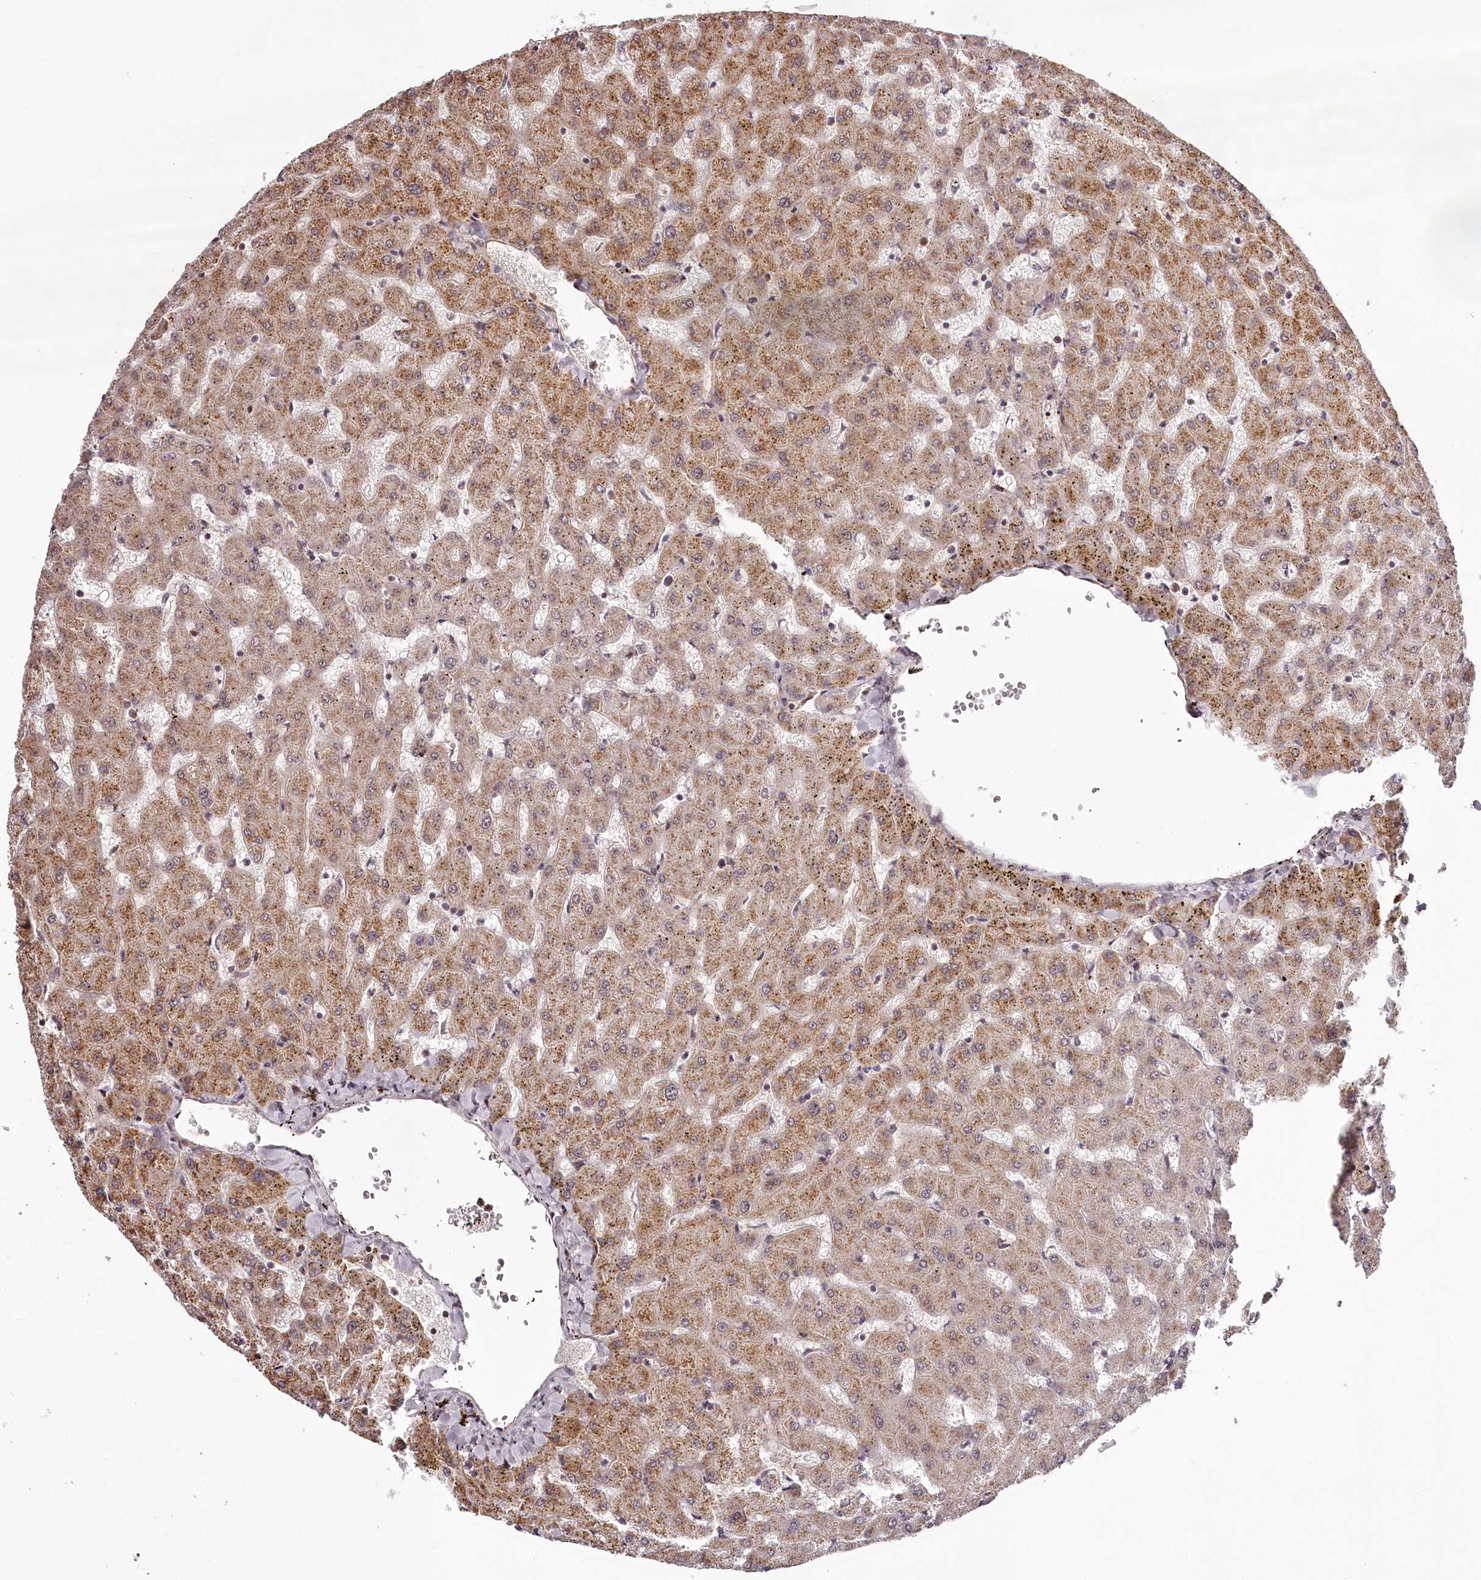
{"staining": {"intensity": "negative", "quantity": "none", "location": "none"}, "tissue": "liver", "cell_type": "Cholangiocytes", "image_type": "normal", "snomed": [{"axis": "morphology", "description": "Normal tissue, NOS"}, {"axis": "topography", "description": "Liver"}], "caption": "Immunohistochemistry (IHC) photomicrograph of normal human liver stained for a protein (brown), which exhibits no staining in cholangiocytes.", "gene": "TTC33", "patient": {"sex": "female", "age": 63}}